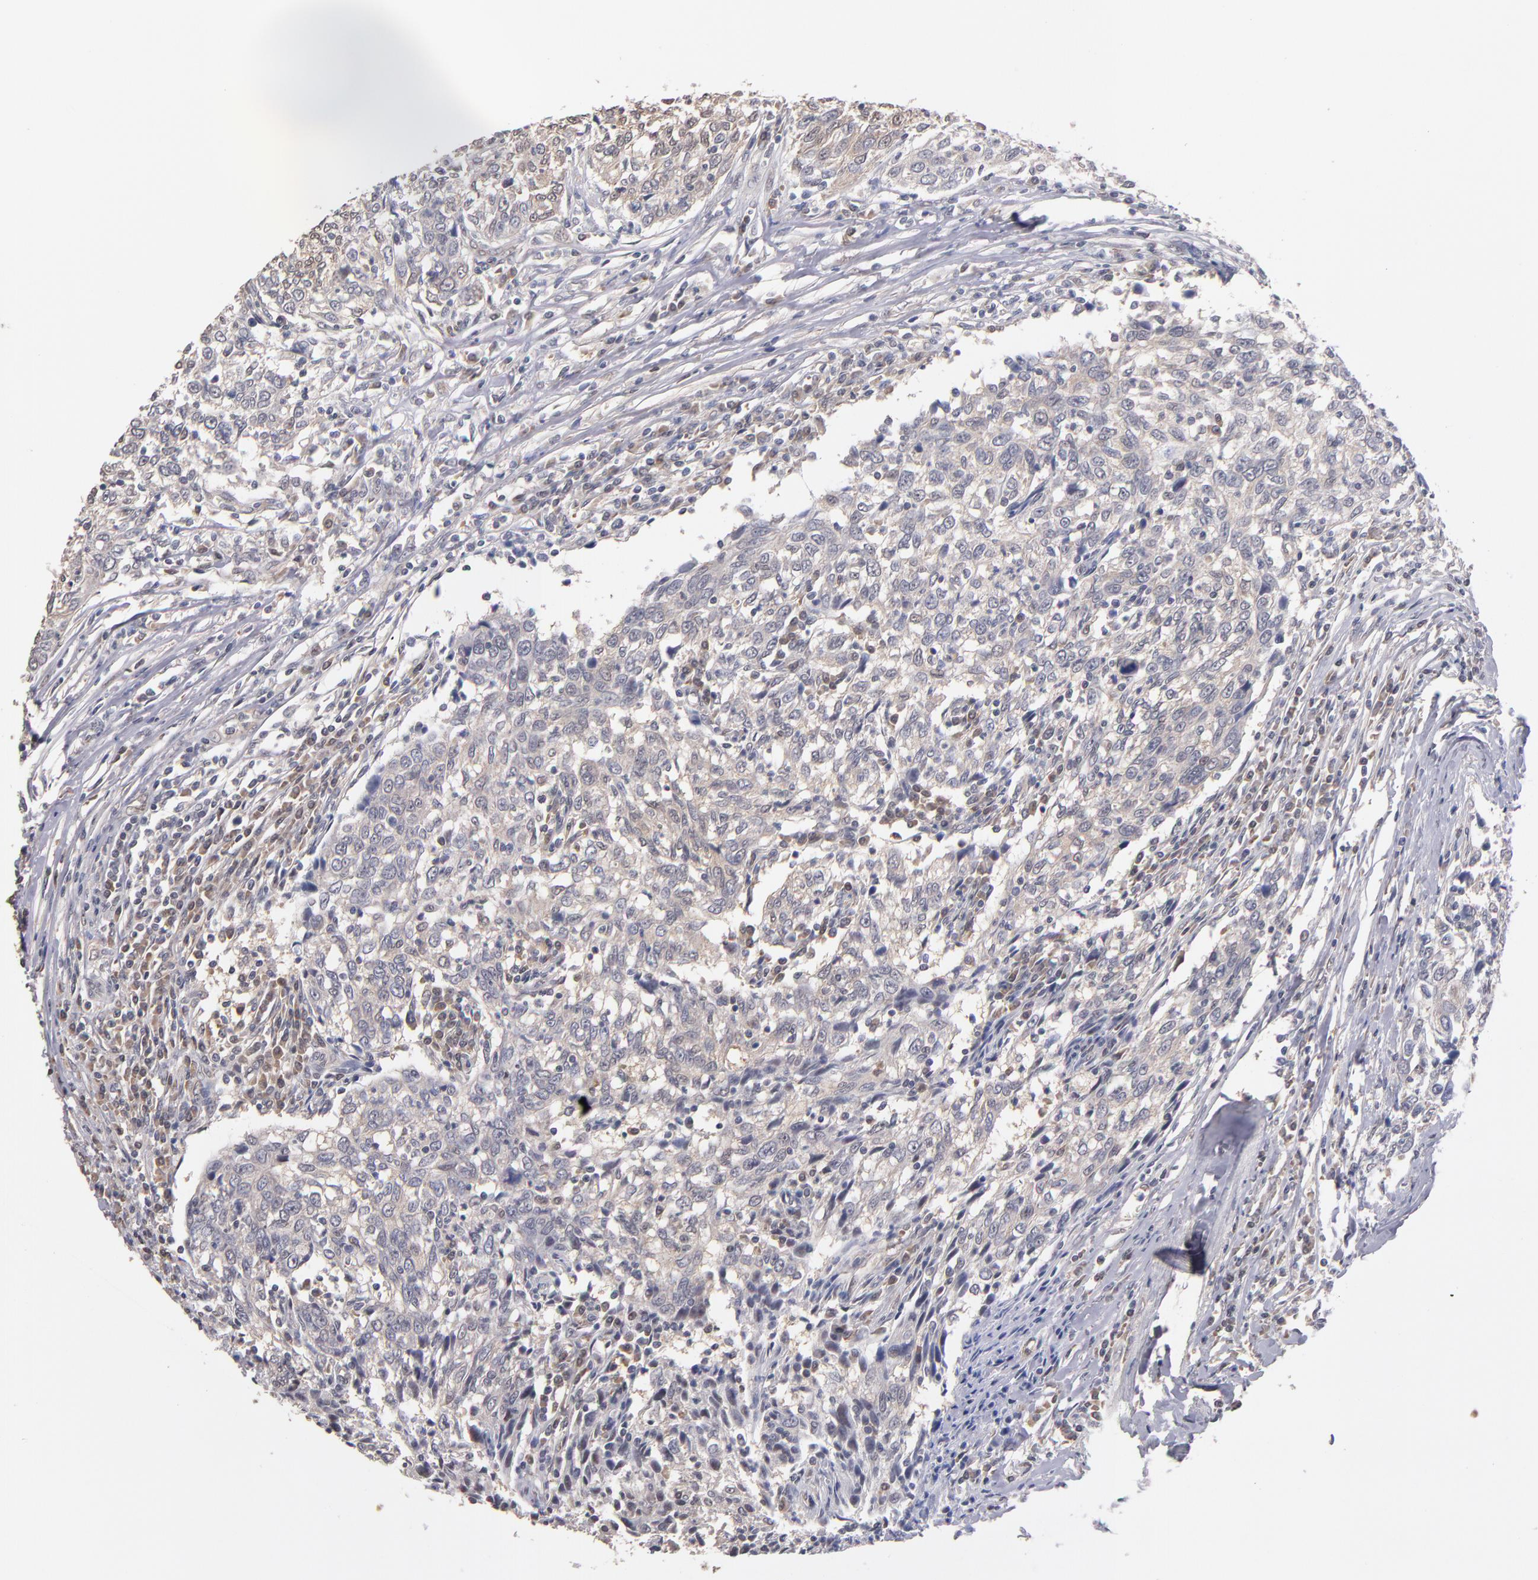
{"staining": {"intensity": "weak", "quantity": "25%-75%", "location": "cytoplasmic/membranous"}, "tissue": "breast cancer", "cell_type": "Tumor cells", "image_type": "cancer", "snomed": [{"axis": "morphology", "description": "Duct carcinoma"}, {"axis": "topography", "description": "Breast"}], "caption": "This is a micrograph of immunohistochemistry (IHC) staining of intraductal carcinoma (breast), which shows weak positivity in the cytoplasmic/membranous of tumor cells.", "gene": "PSMD10", "patient": {"sex": "female", "age": 50}}